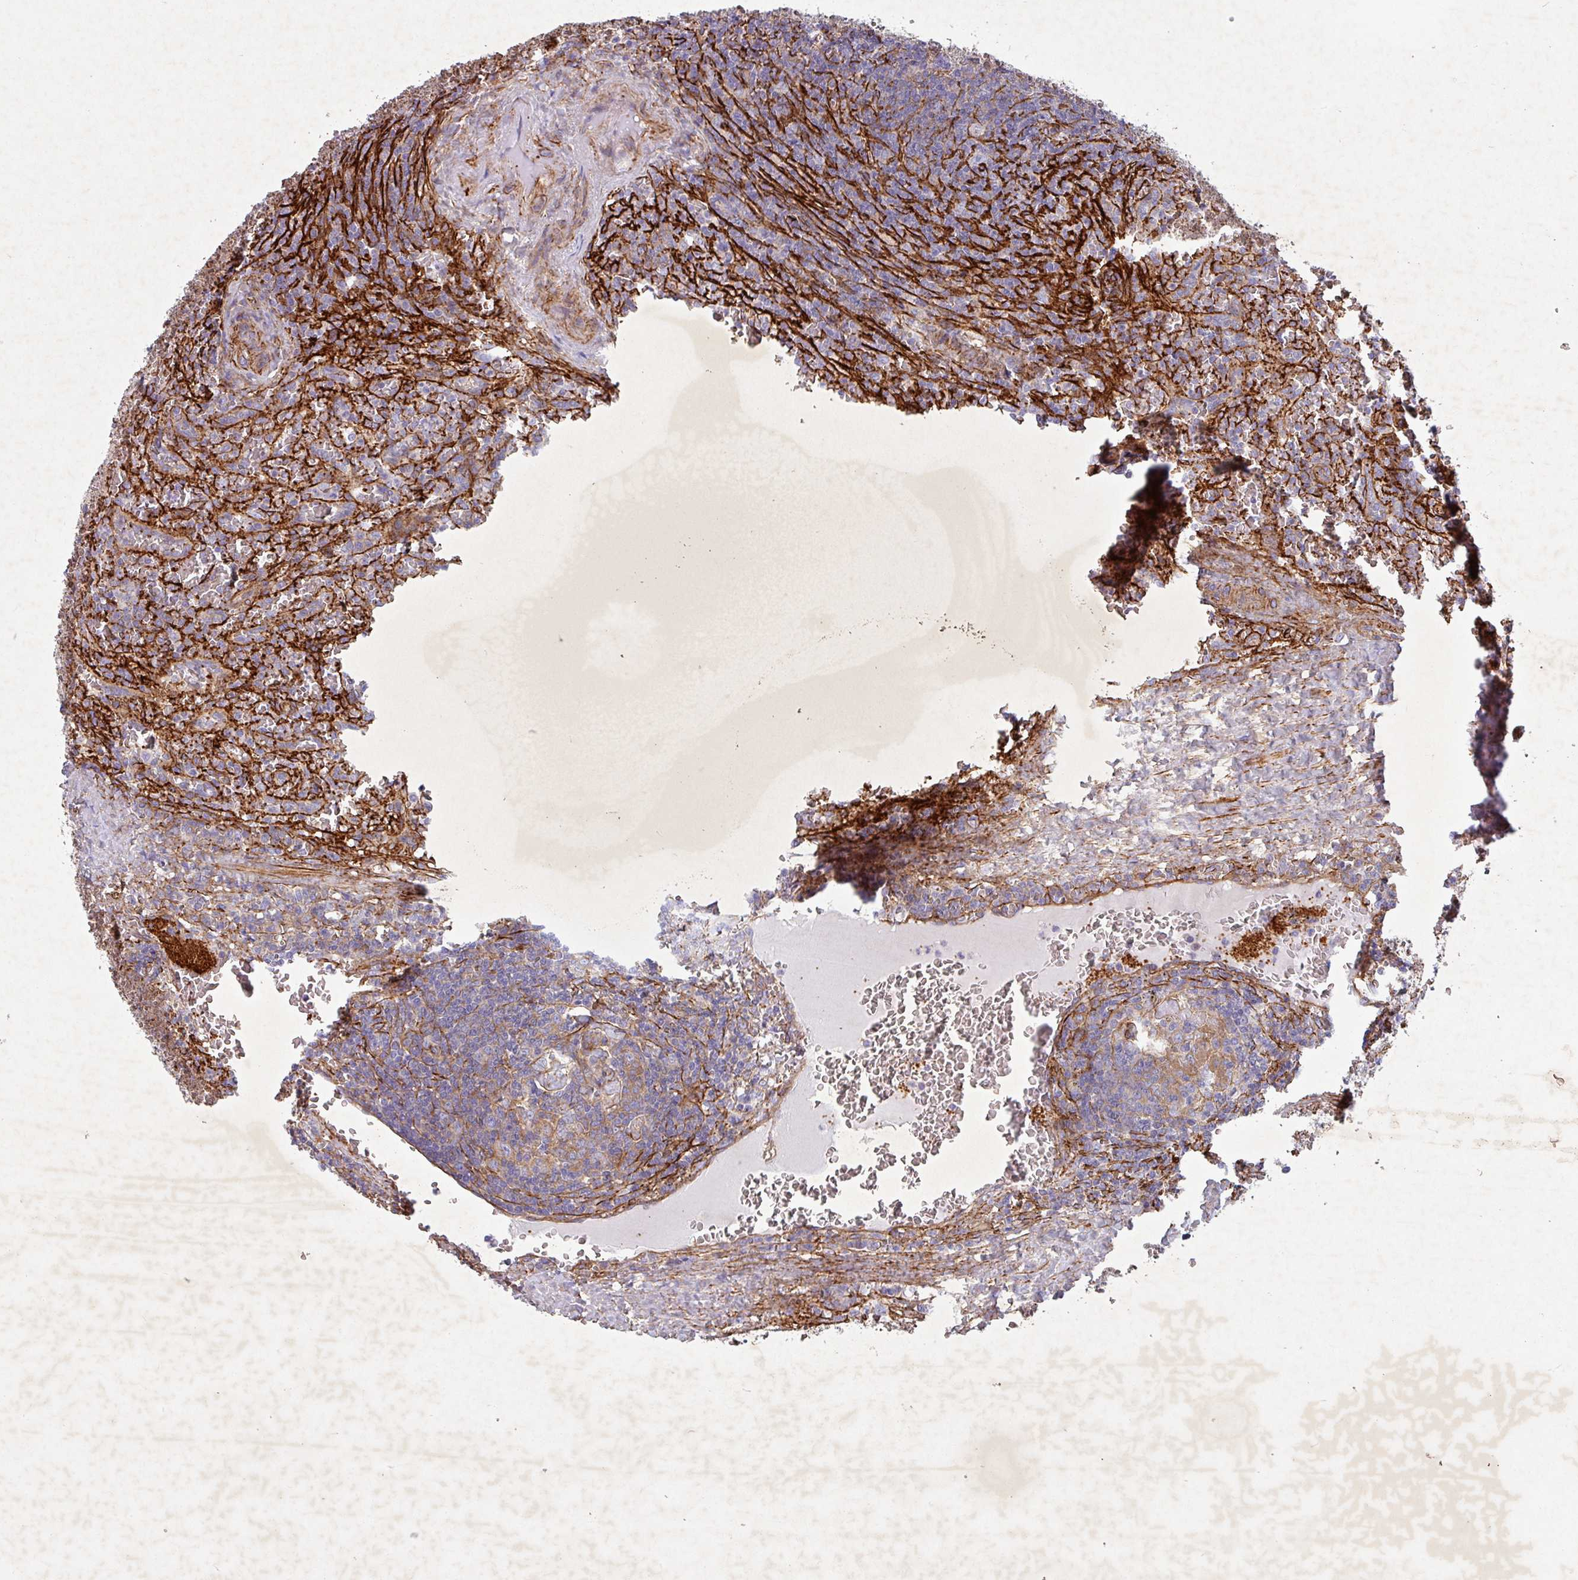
{"staining": {"intensity": "negative", "quantity": "none", "location": "none"}, "tissue": "lymphoma", "cell_type": "Tumor cells", "image_type": "cancer", "snomed": [{"axis": "morphology", "description": "Malignant lymphoma, non-Hodgkin's type, Low grade"}, {"axis": "topography", "description": "Spleen"}], "caption": "DAB immunohistochemical staining of human lymphoma exhibits no significant staining in tumor cells. Brightfield microscopy of IHC stained with DAB (brown) and hematoxylin (blue), captured at high magnification.", "gene": "ATP2C2", "patient": {"sex": "female", "age": 64}}